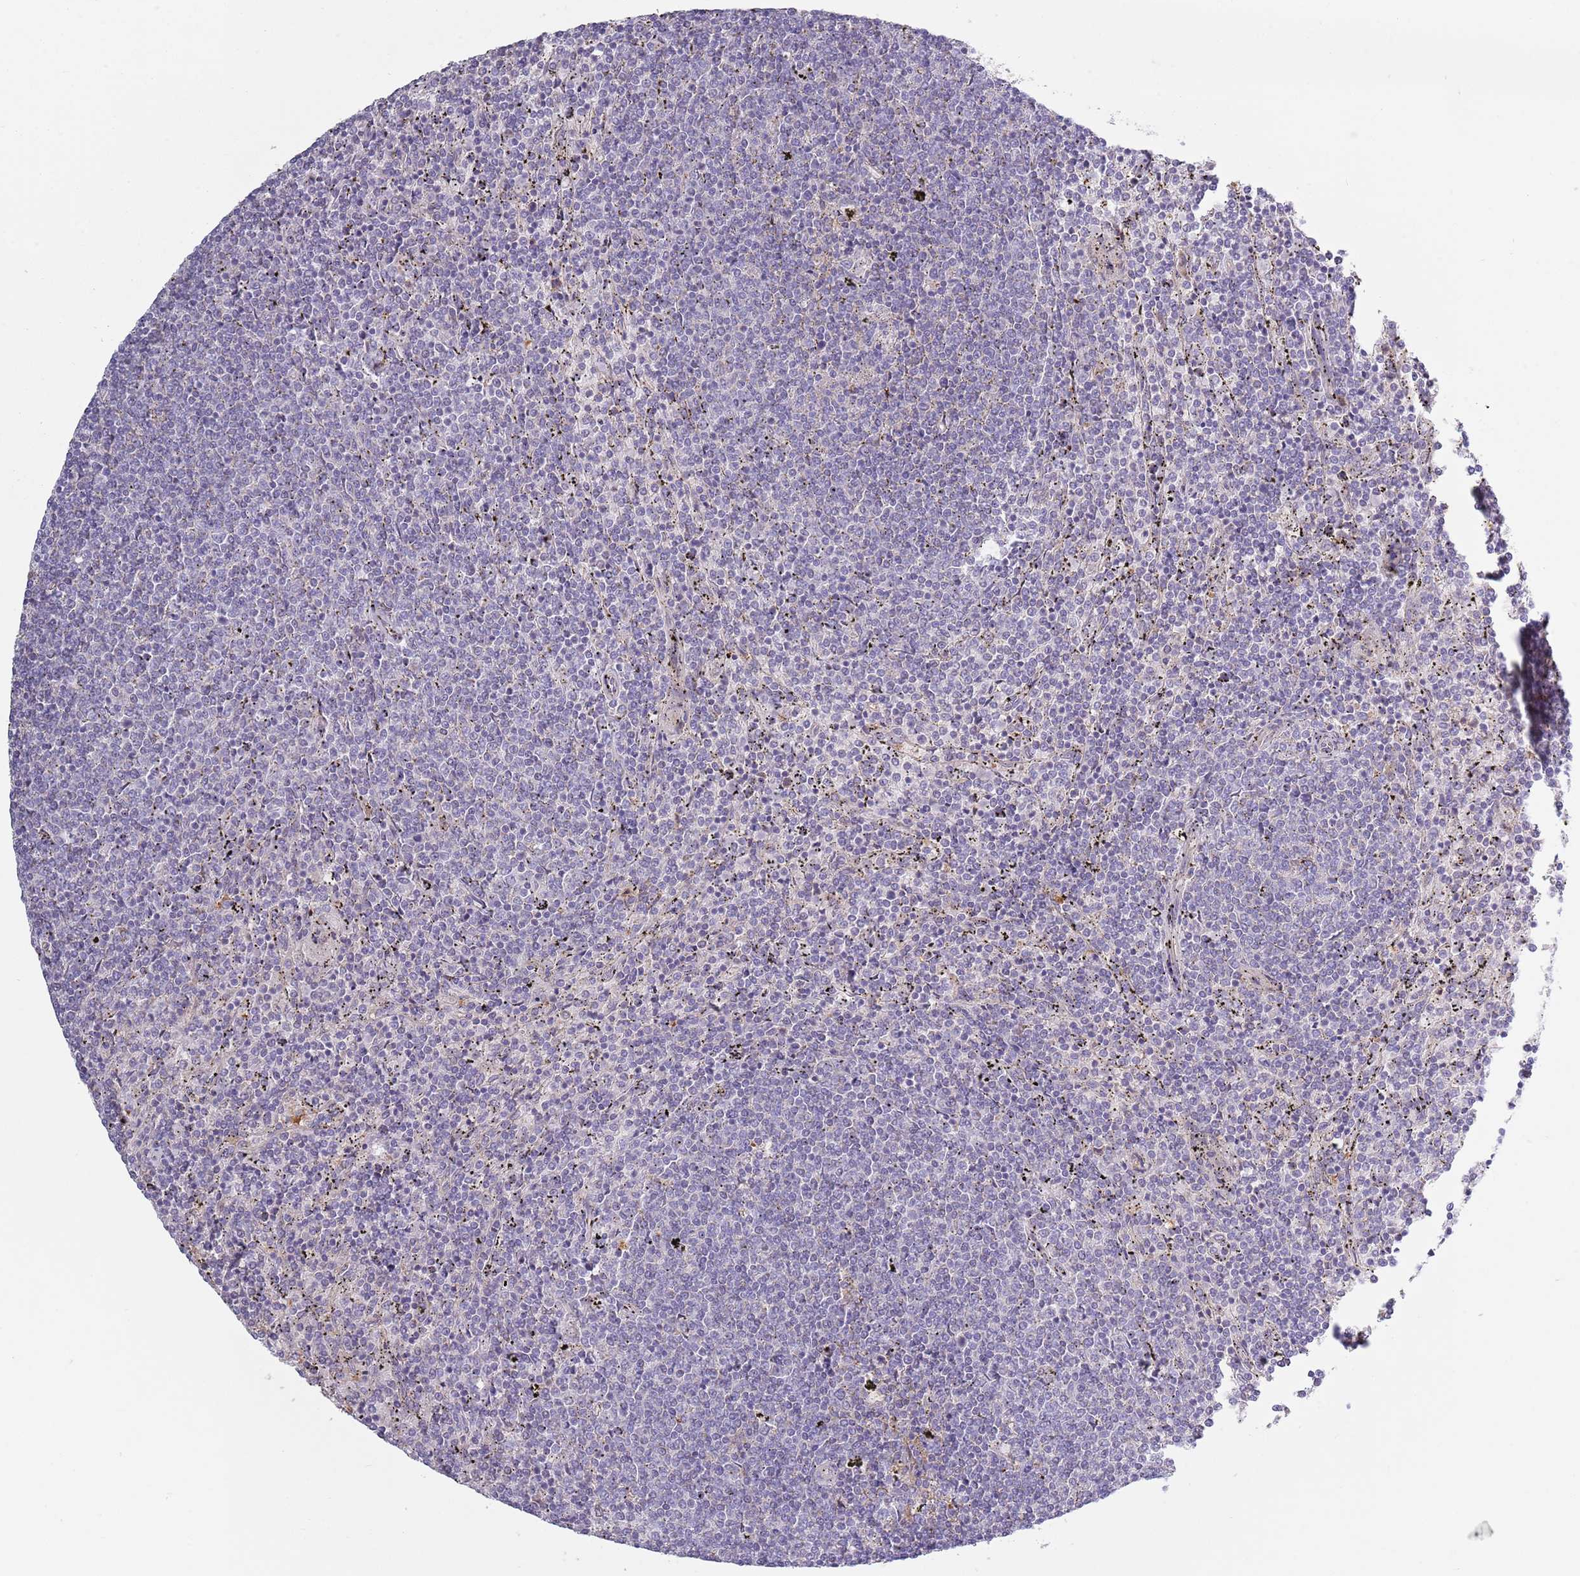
{"staining": {"intensity": "negative", "quantity": "none", "location": "none"}, "tissue": "lymphoma", "cell_type": "Tumor cells", "image_type": "cancer", "snomed": [{"axis": "morphology", "description": "Malignant lymphoma, non-Hodgkin's type, Low grade"}, {"axis": "topography", "description": "Spleen"}], "caption": "Tumor cells are negative for protein expression in human lymphoma.", "gene": "COQ5", "patient": {"sex": "female", "age": 50}}